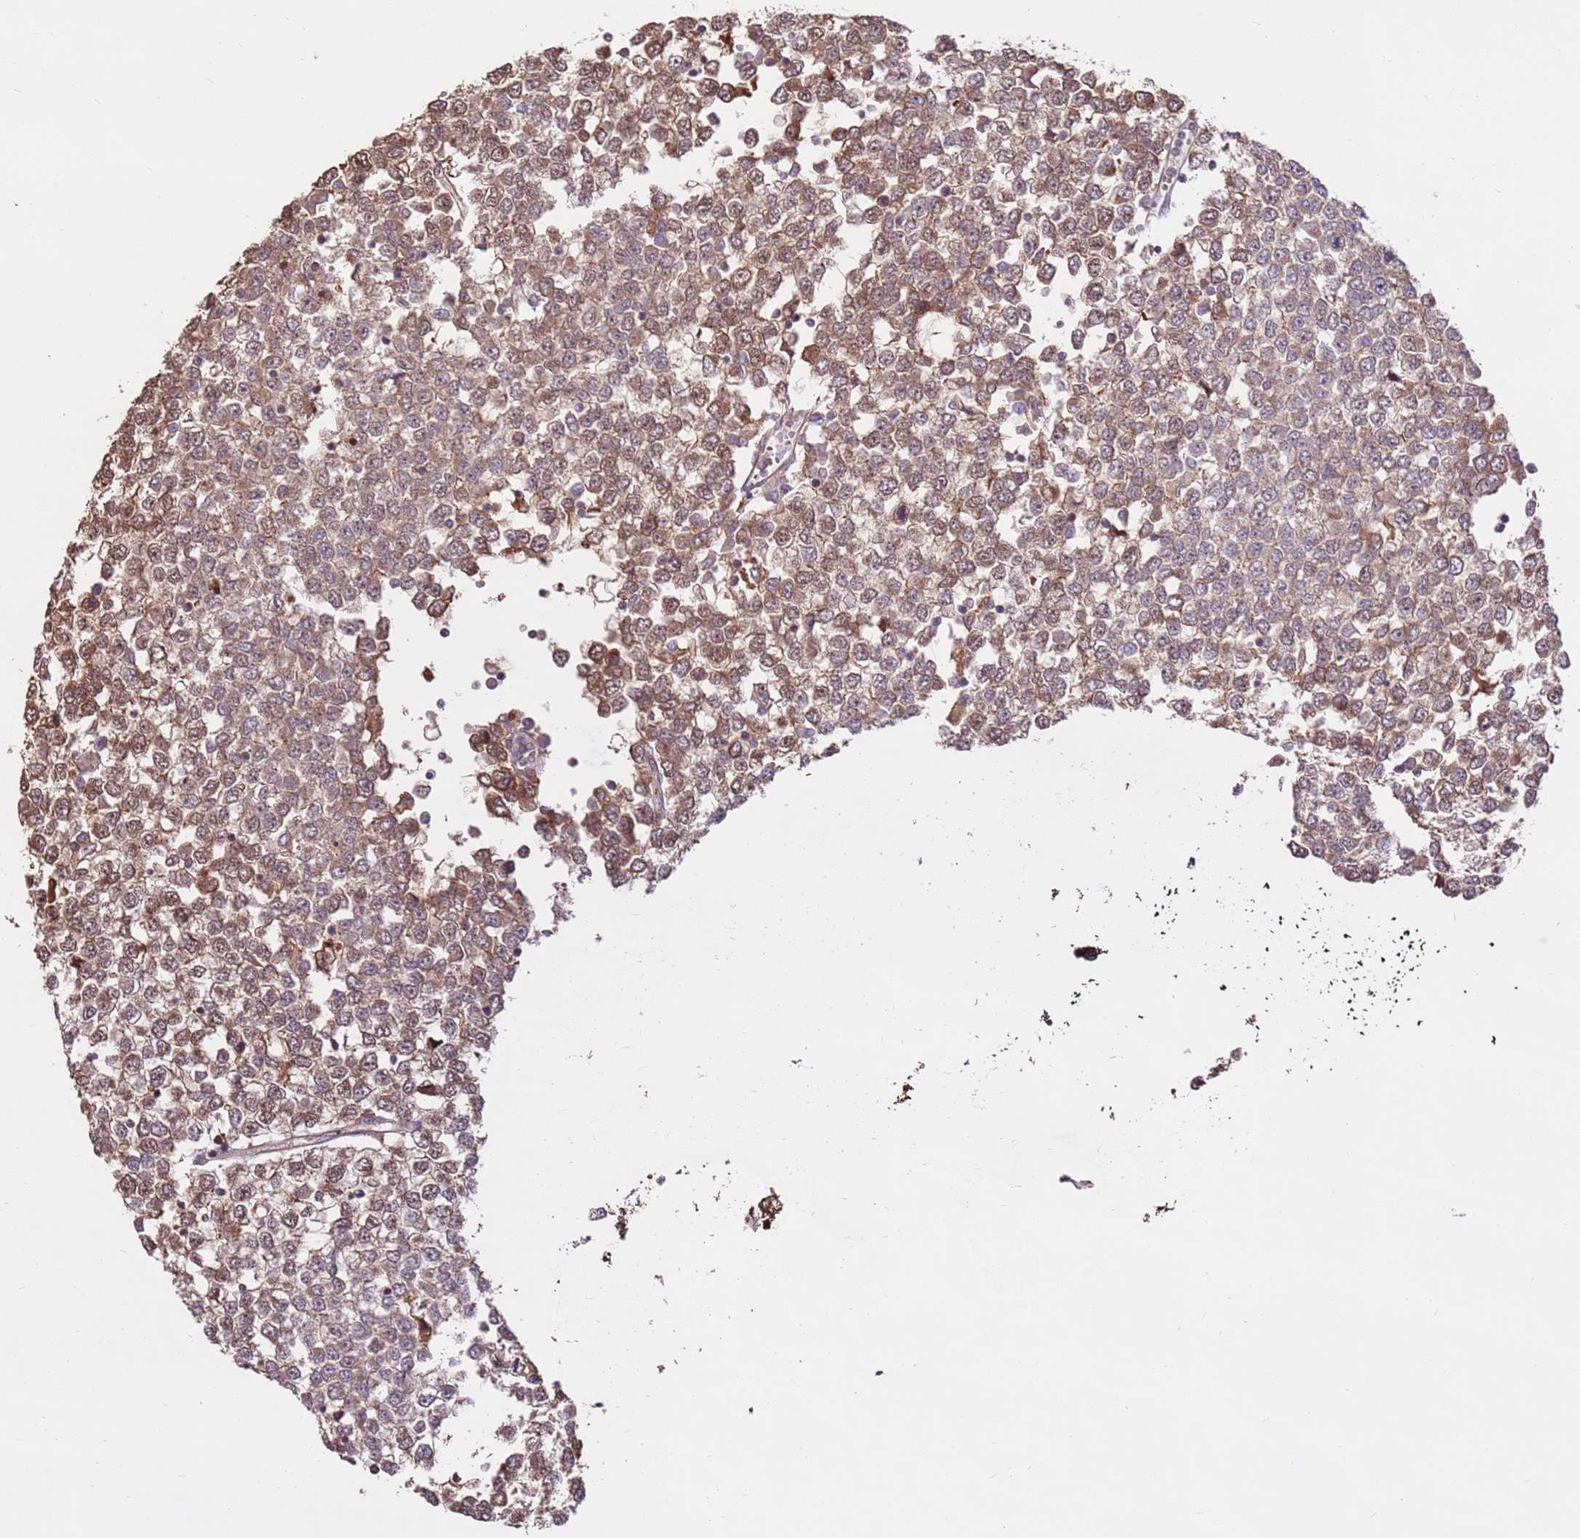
{"staining": {"intensity": "moderate", "quantity": "25%-75%", "location": "cytoplasmic/membranous,nuclear"}, "tissue": "testis cancer", "cell_type": "Tumor cells", "image_type": "cancer", "snomed": [{"axis": "morphology", "description": "Seminoma, NOS"}, {"axis": "topography", "description": "Testis"}], "caption": "Moderate cytoplasmic/membranous and nuclear protein positivity is appreciated in about 25%-75% of tumor cells in testis seminoma.", "gene": "CCDC112", "patient": {"sex": "male", "age": 65}}